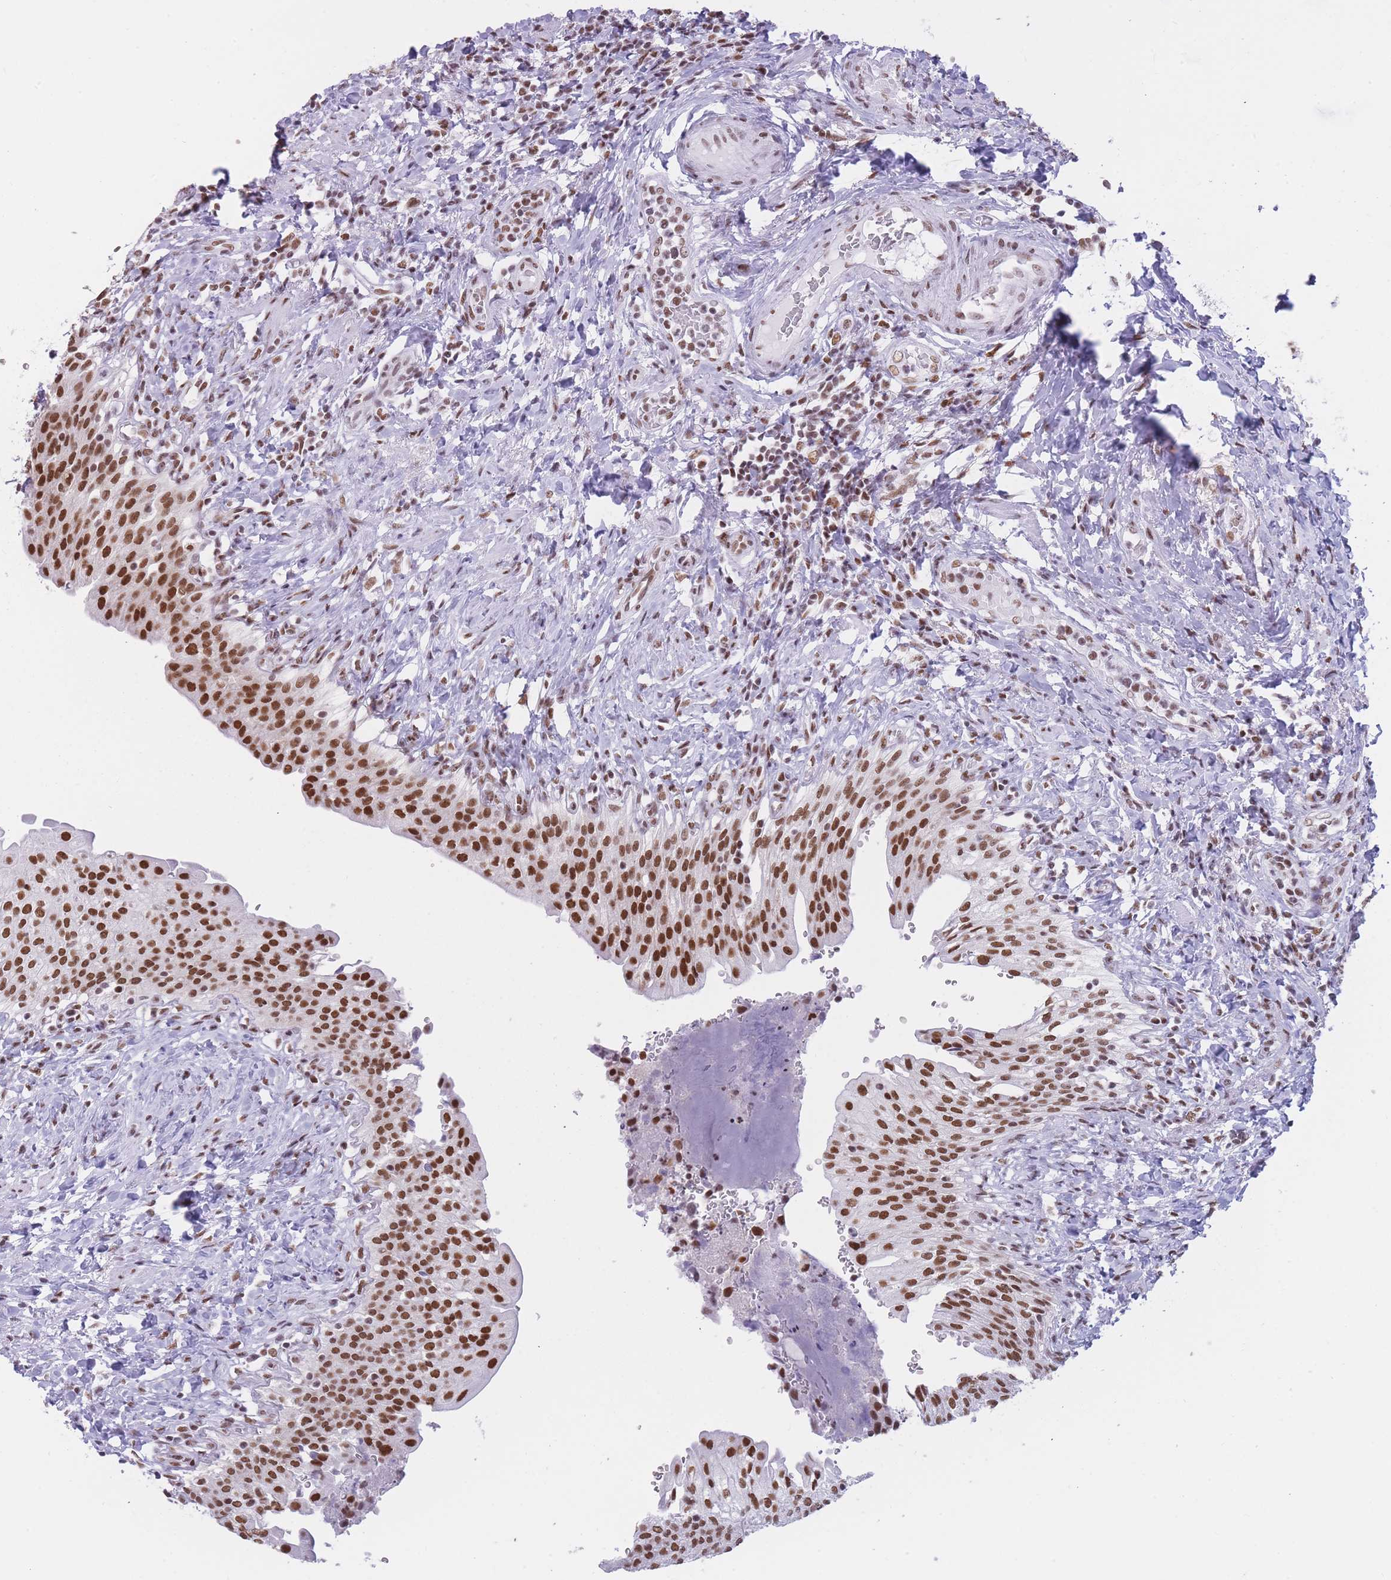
{"staining": {"intensity": "strong", "quantity": ">75%", "location": "nuclear"}, "tissue": "urinary bladder", "cell_type": "Urothelial cells", "image_type": "normal", "snomed": [{"axis": "morphology", "description": "Normal tissue, NOS"}, {"axis": "morphology", "description": "Inflammation, NOS"}, {"axis": "topography", "description": "Urinary bladder"}], "caption": "Immunohistochemistry of unremarkable human urinary bladder reveals high levels of strong nuclear positivity in about >75% of urothelial cells.", "gene": "HNRNPUL1", "patient": {"sex": "male", "age": 64}}